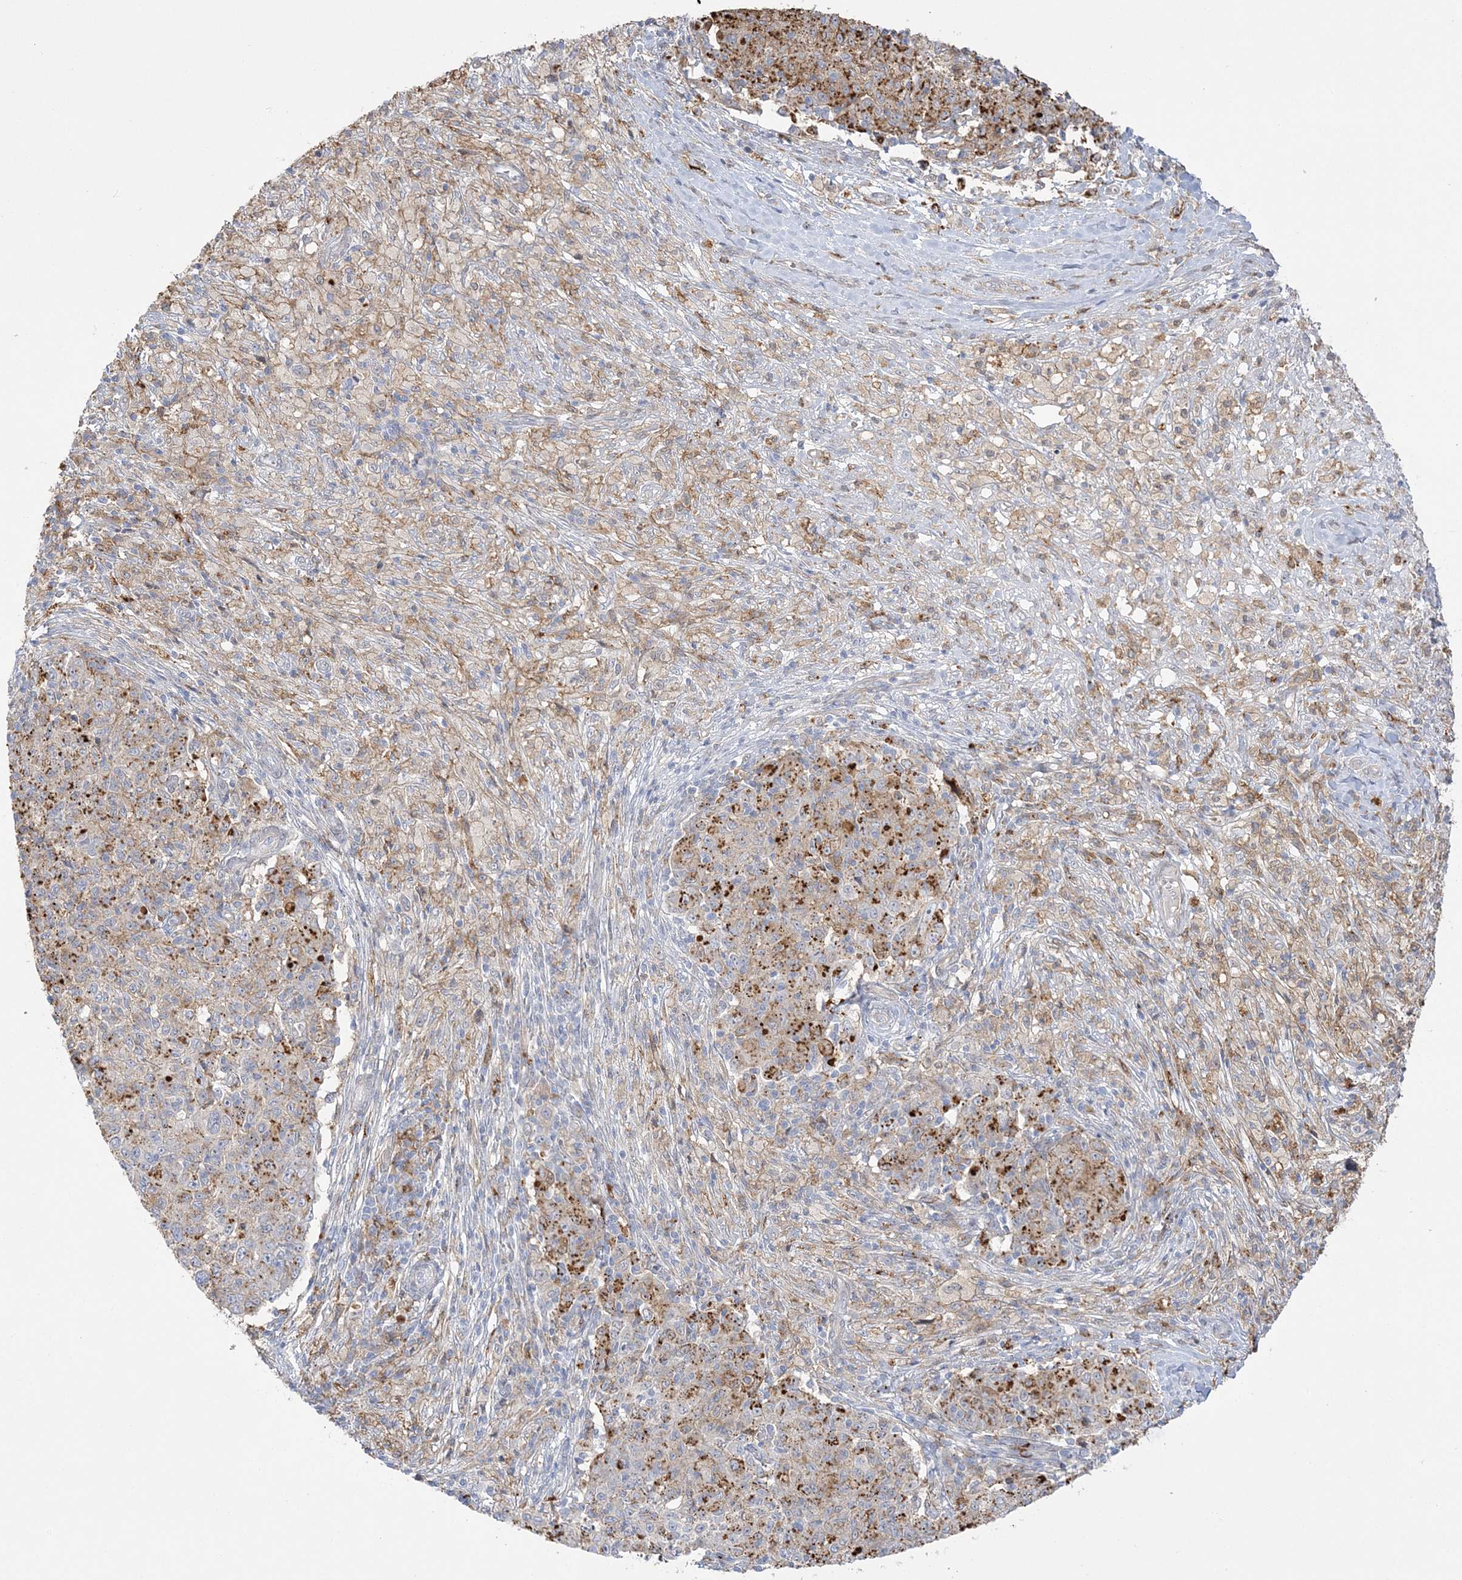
{"staining": {"intensity": "moderate", "quantity": "25%-75%", "location": "cytoplasmic/membranous"}, "tissue": "ovarian cancer", "cell_type": "Tumor cells", "image_type": "cancer", "snomed": [{"axis": "morphology", "description": "Carcinoma, endometroid"}, {"axis": "topography", "description": "Ovary"}], "caption": "Protein analysis of ovarian cancer tissue displays moderate cytoplasmic/membranous expression in approximately 25%-75% of tumor cells.", "gene": "HAAO", "patient": {"sex": "female", "age": 42}}